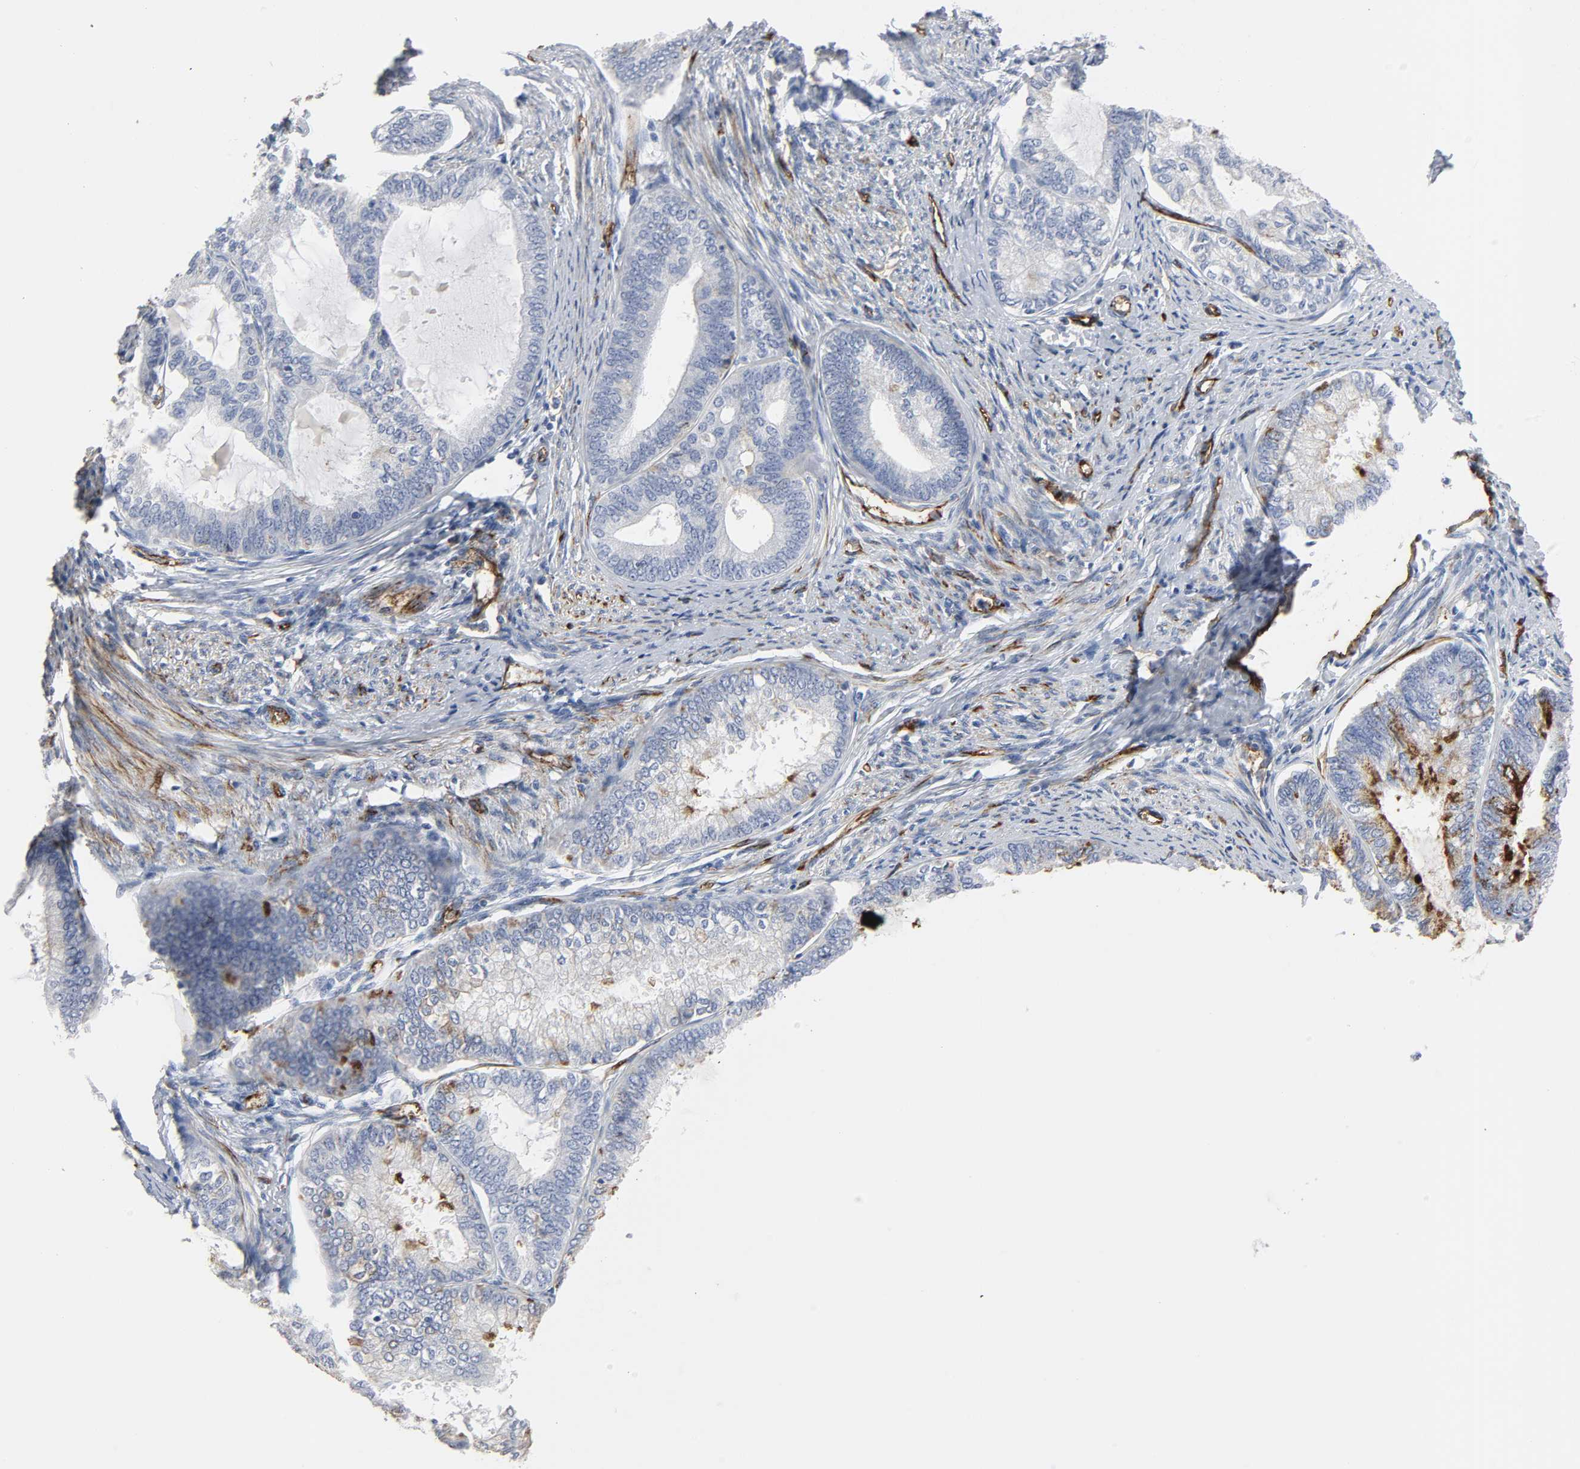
{"staining": {"intensity": "moderate", "quantity": "<25%", "location": "cytoplasmic/membranous"}, "tissue": "endometrial cancer", "cell_type": "Tumor cells", "image_type": "cancer", "snomed": [{"axis": "morphology", "description": "Adenocarcinoma, NOS"}, {"axis": "topography", "description": "Endometrium"}], "caption": "Endometrial adenocarcinoma tissue demonstrates moderate cytoplasmic/membranous staining in approximately <25% of tumor cells", "gene": "PECAM1", "patient": {"sex": "female", "age": 86}}